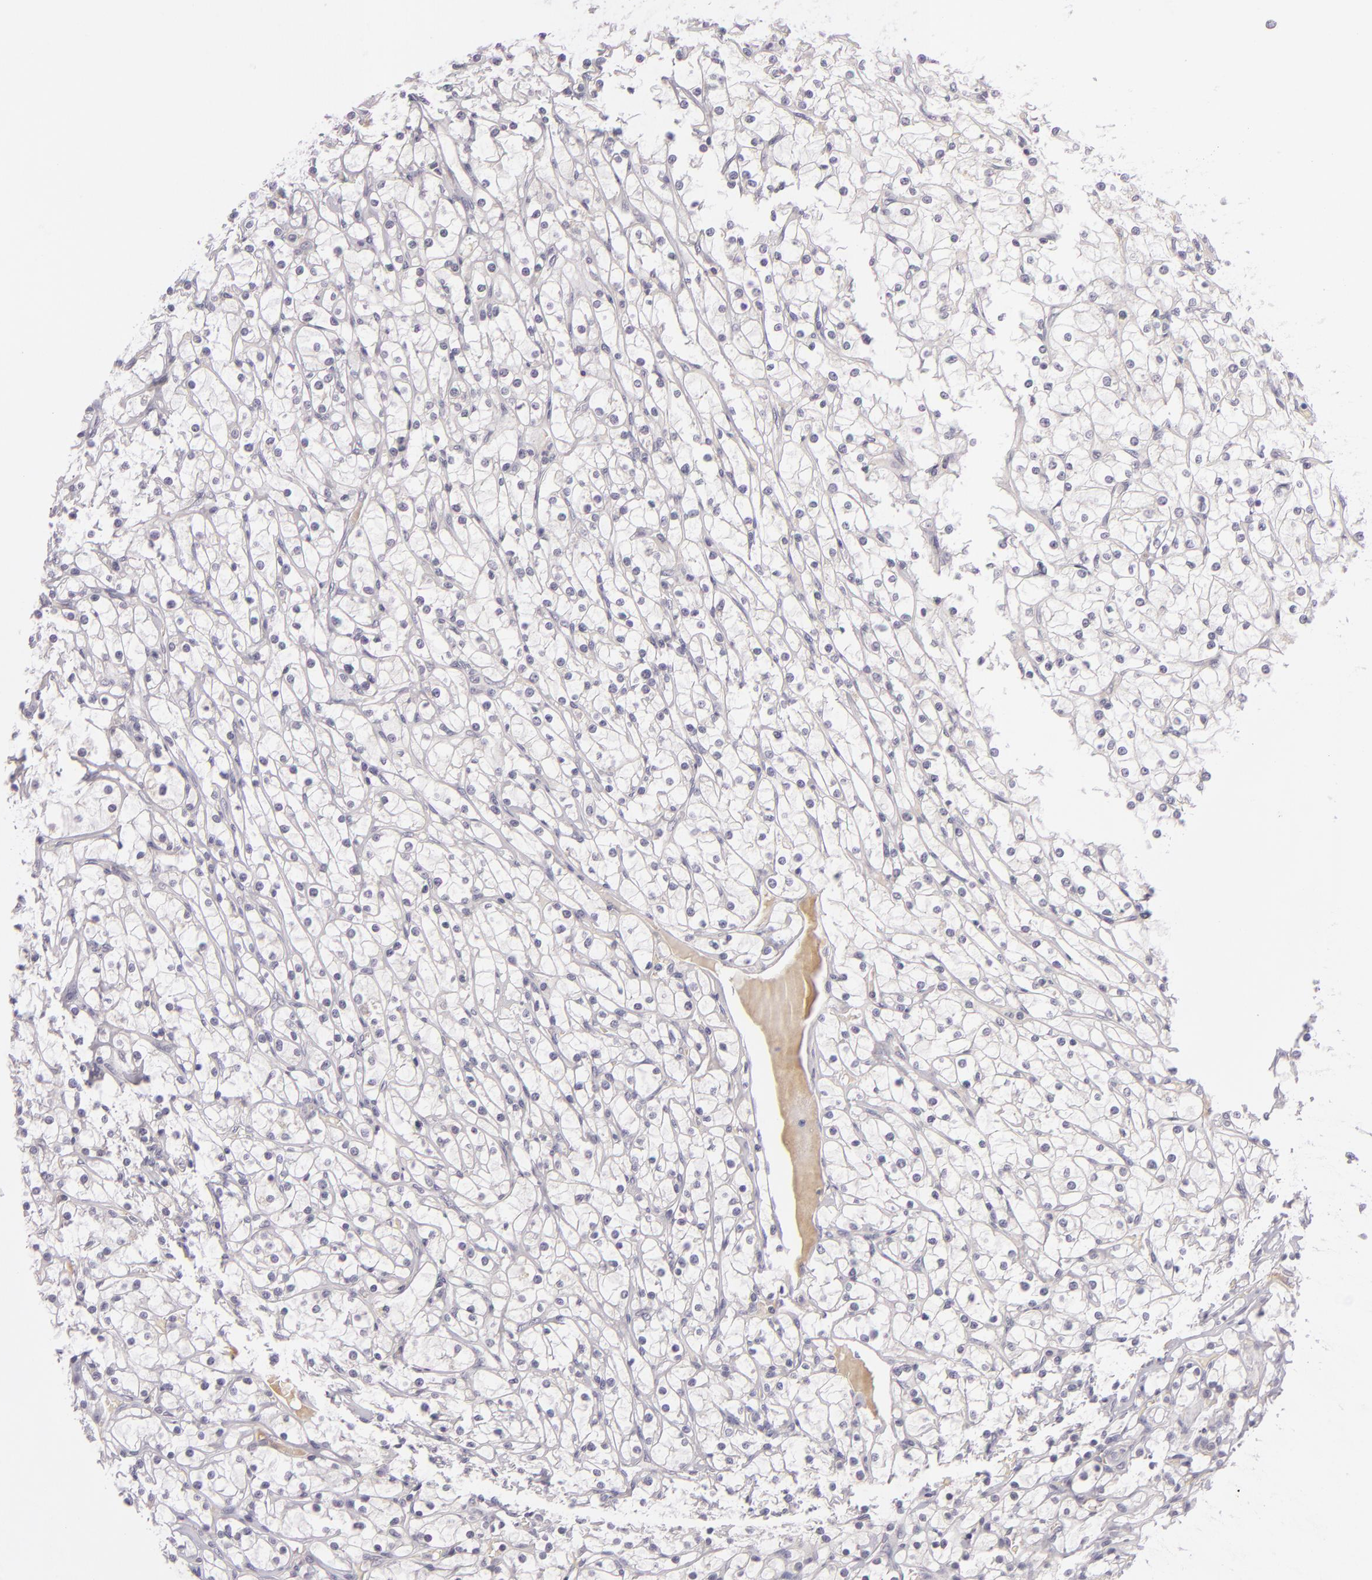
{"staining": {"intensity": "negative", "quantity": "none", "location": "none"}, "tissue": "renal cancer", "cell_type": "Tumor cells", "image_type": "cancer", "snomed": [{"axis": "morphology", "description": "Adenocarcinoma, NOS"}, {"axis": "topography", "description": "Kidney"}], "caption": "Immunohistochemistry (IHC) image of neoplastic tissue: human renal adenocarcinoma stained with DAB exhibits no significant protein positivity in tumor cells.", "gene": "DAG1", "patient": {"sex": "female", "age": 73}}